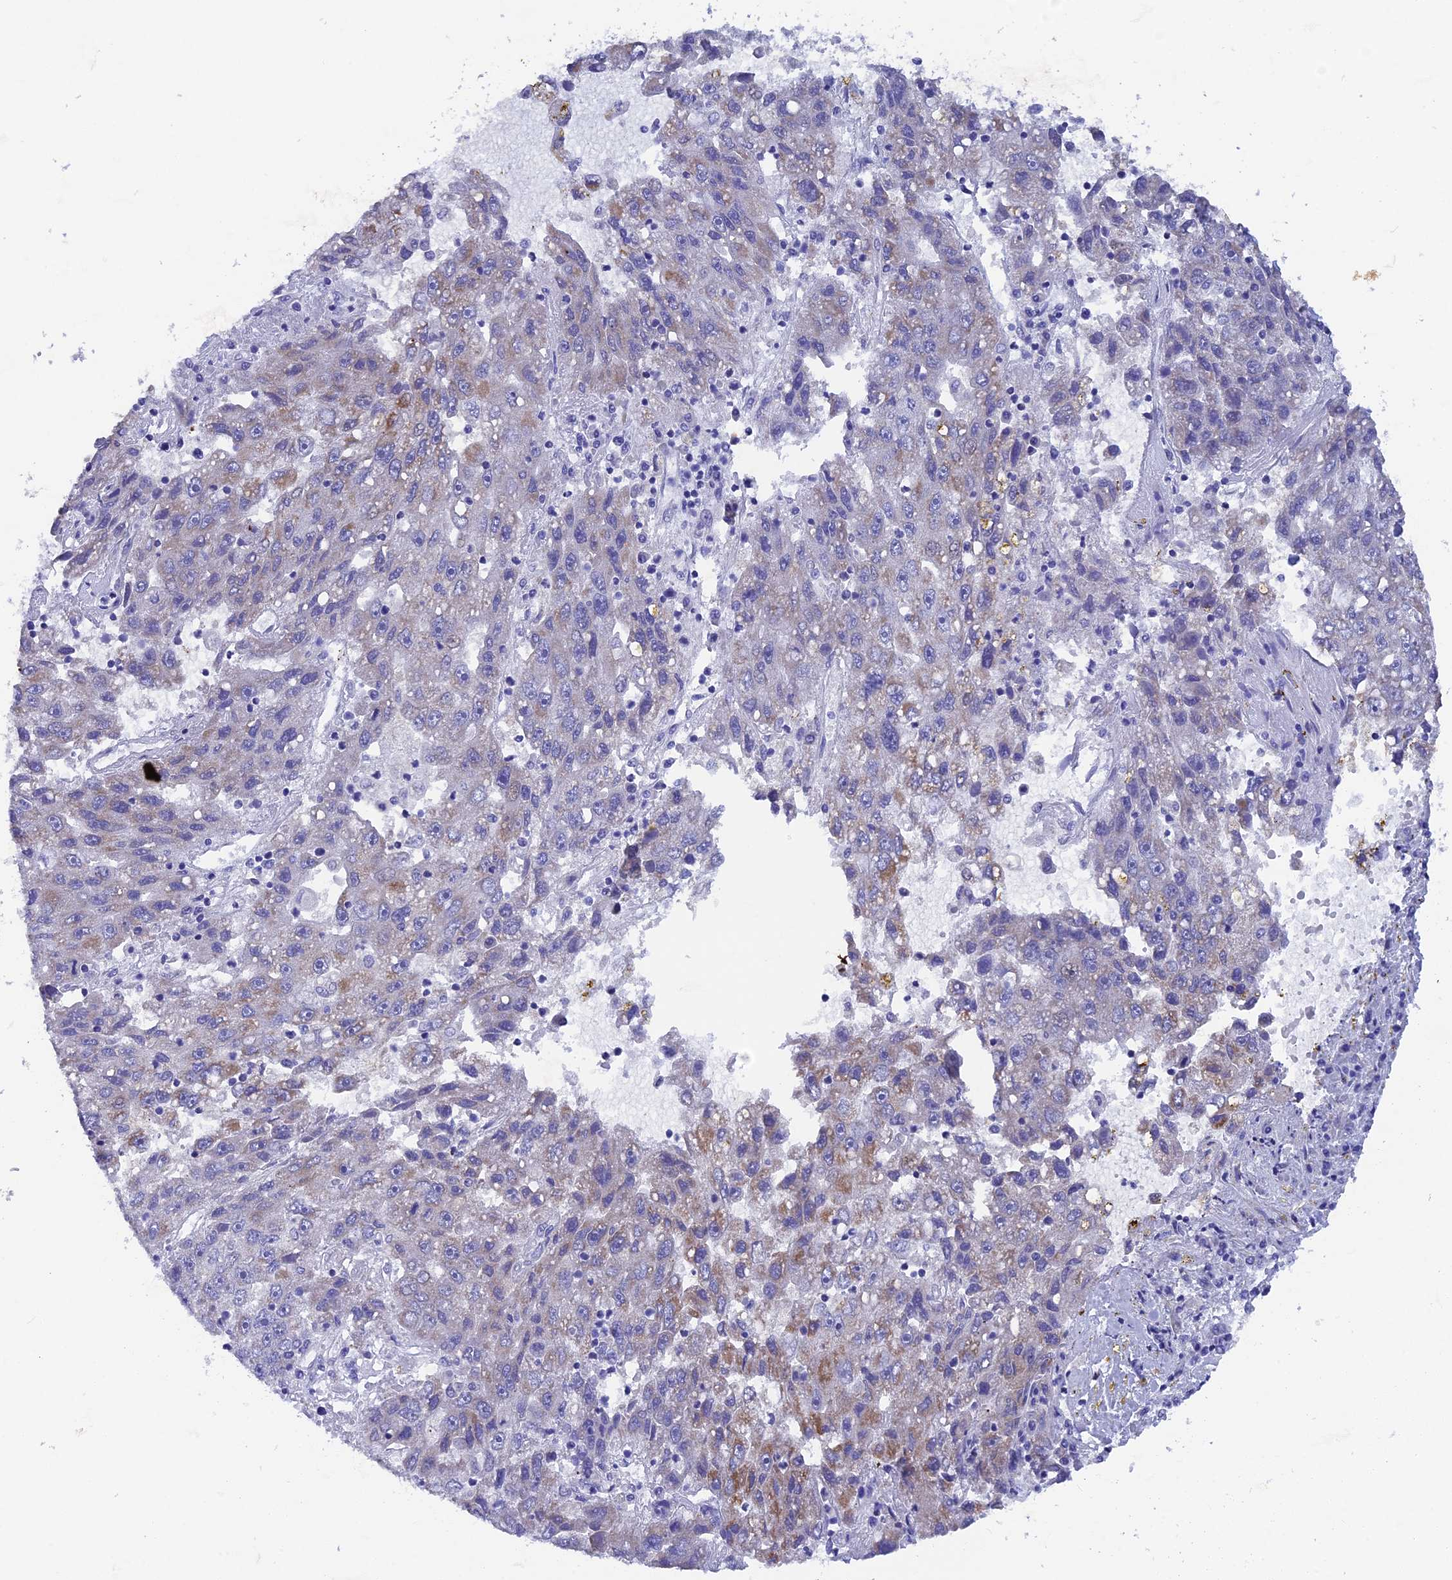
{"staining": {"intensity": "moderate", "quantity": "<25%", "location": "cytoplasmic/membranous"}, "tissue": "liver cancer", "cell_type": "Tumor cells", "image_type": "cancer", "snomed": [{"axis": "morphology", "description": "Carcinoma, Hepatocellular, NOS"}, {"axis": "topography", "description": "Liver"}], "caption": "Immunohistochemistry image of liver cancer stained for a protein (brown), which demonstrates low levels of moderate cytoplasmic/membranous staining in approximately <25% of tumor cells.", "gene": "AK4", "patient": {"sex": "male", "age": 49}}